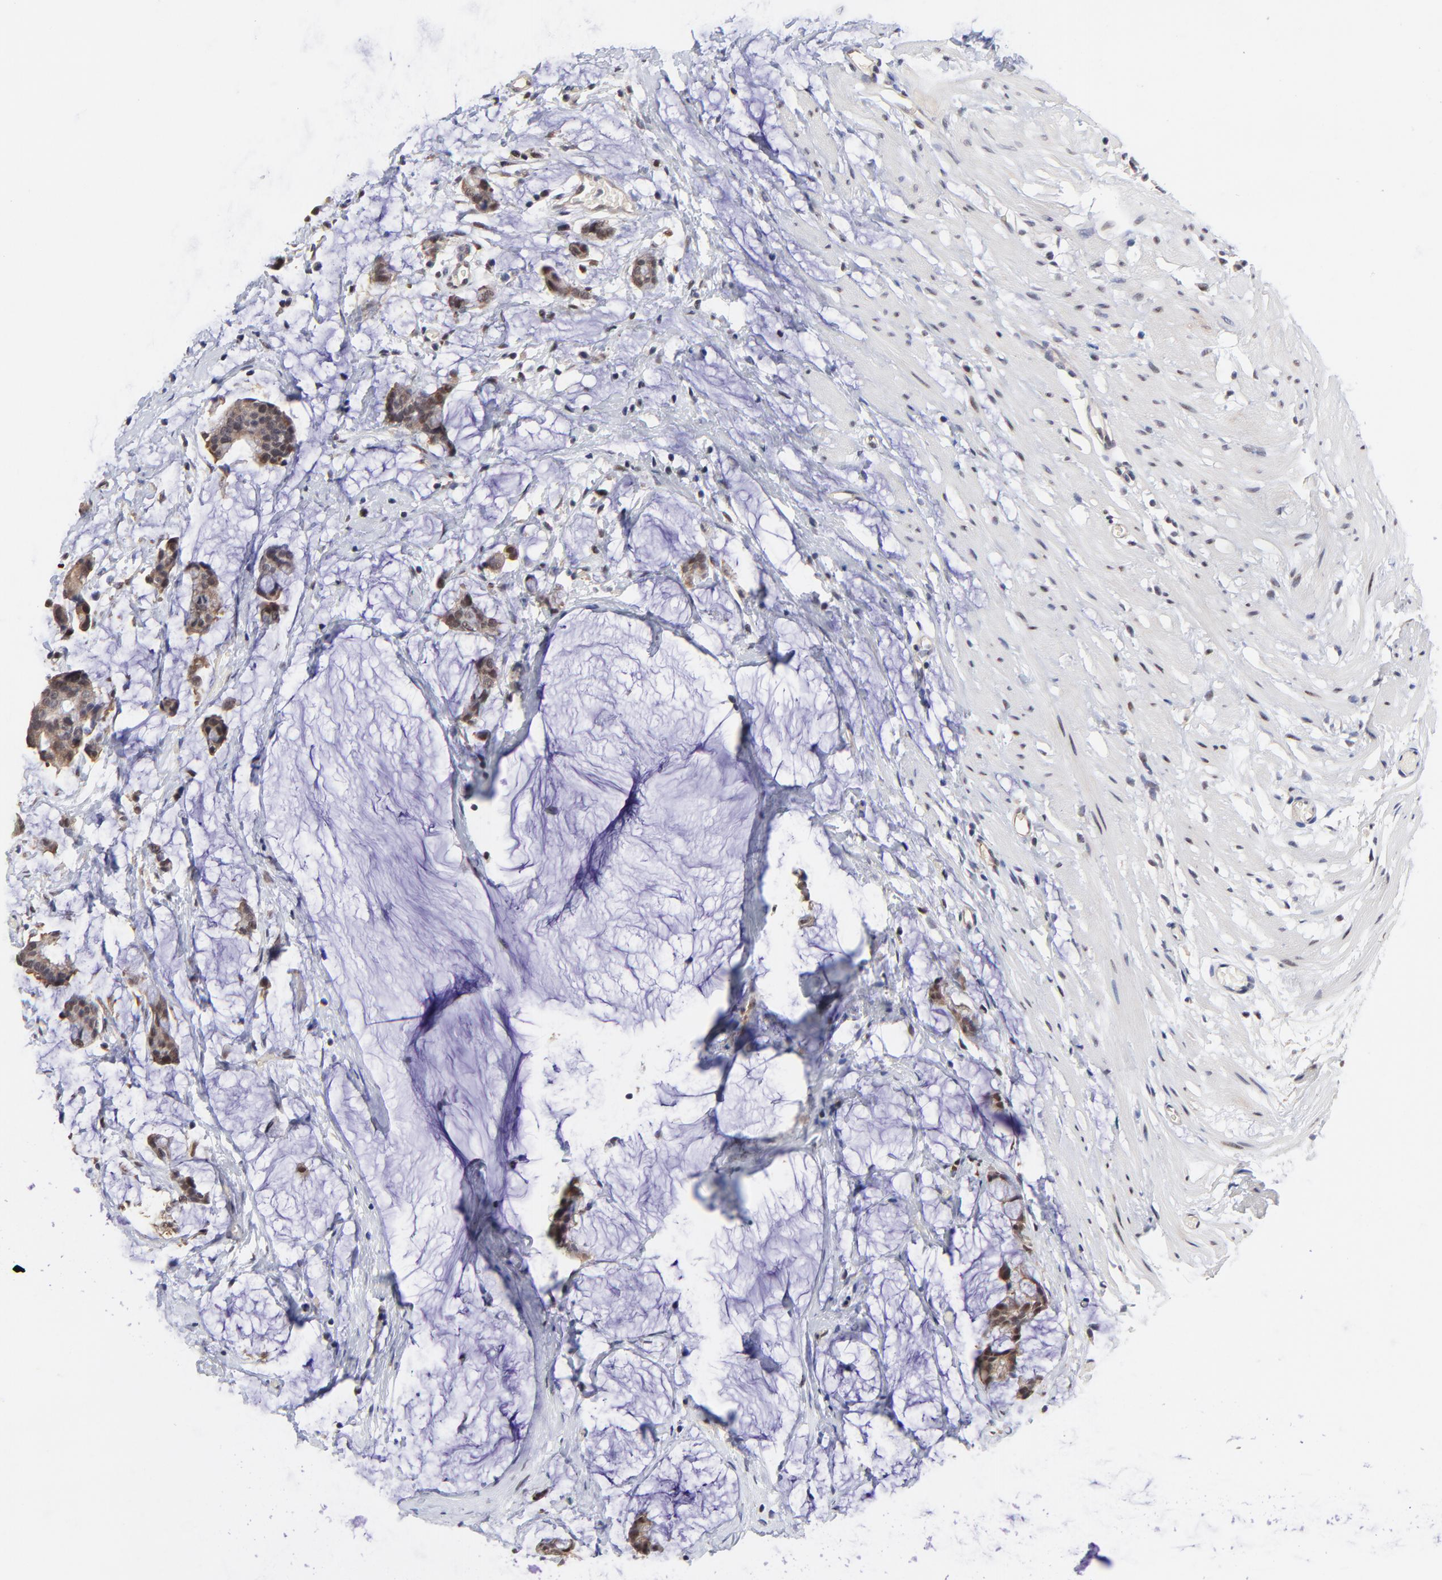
{"staining": {"intensity": "weak", "quantity": ">75%", "location": "cytoplasmic/membranous,nuclear"}, "tissue": "colorectal cancer", "cell_type": "Tumor cells", "image_type": "cancer", "snomed": [{"axis": "morphology", "description": "Adenocarcinoma, NOS"}, {"axis": "topography", "description": "Colon"}], "caption": "Protein expression by immunohistochemistry reveals weak cytoplasmic/membranous and nuclear staining in about >75% of tumor cells in colorectal adenocarcinoma.", "gene": "PSMC4", "patient": {"sex": "male", "age": 14}}